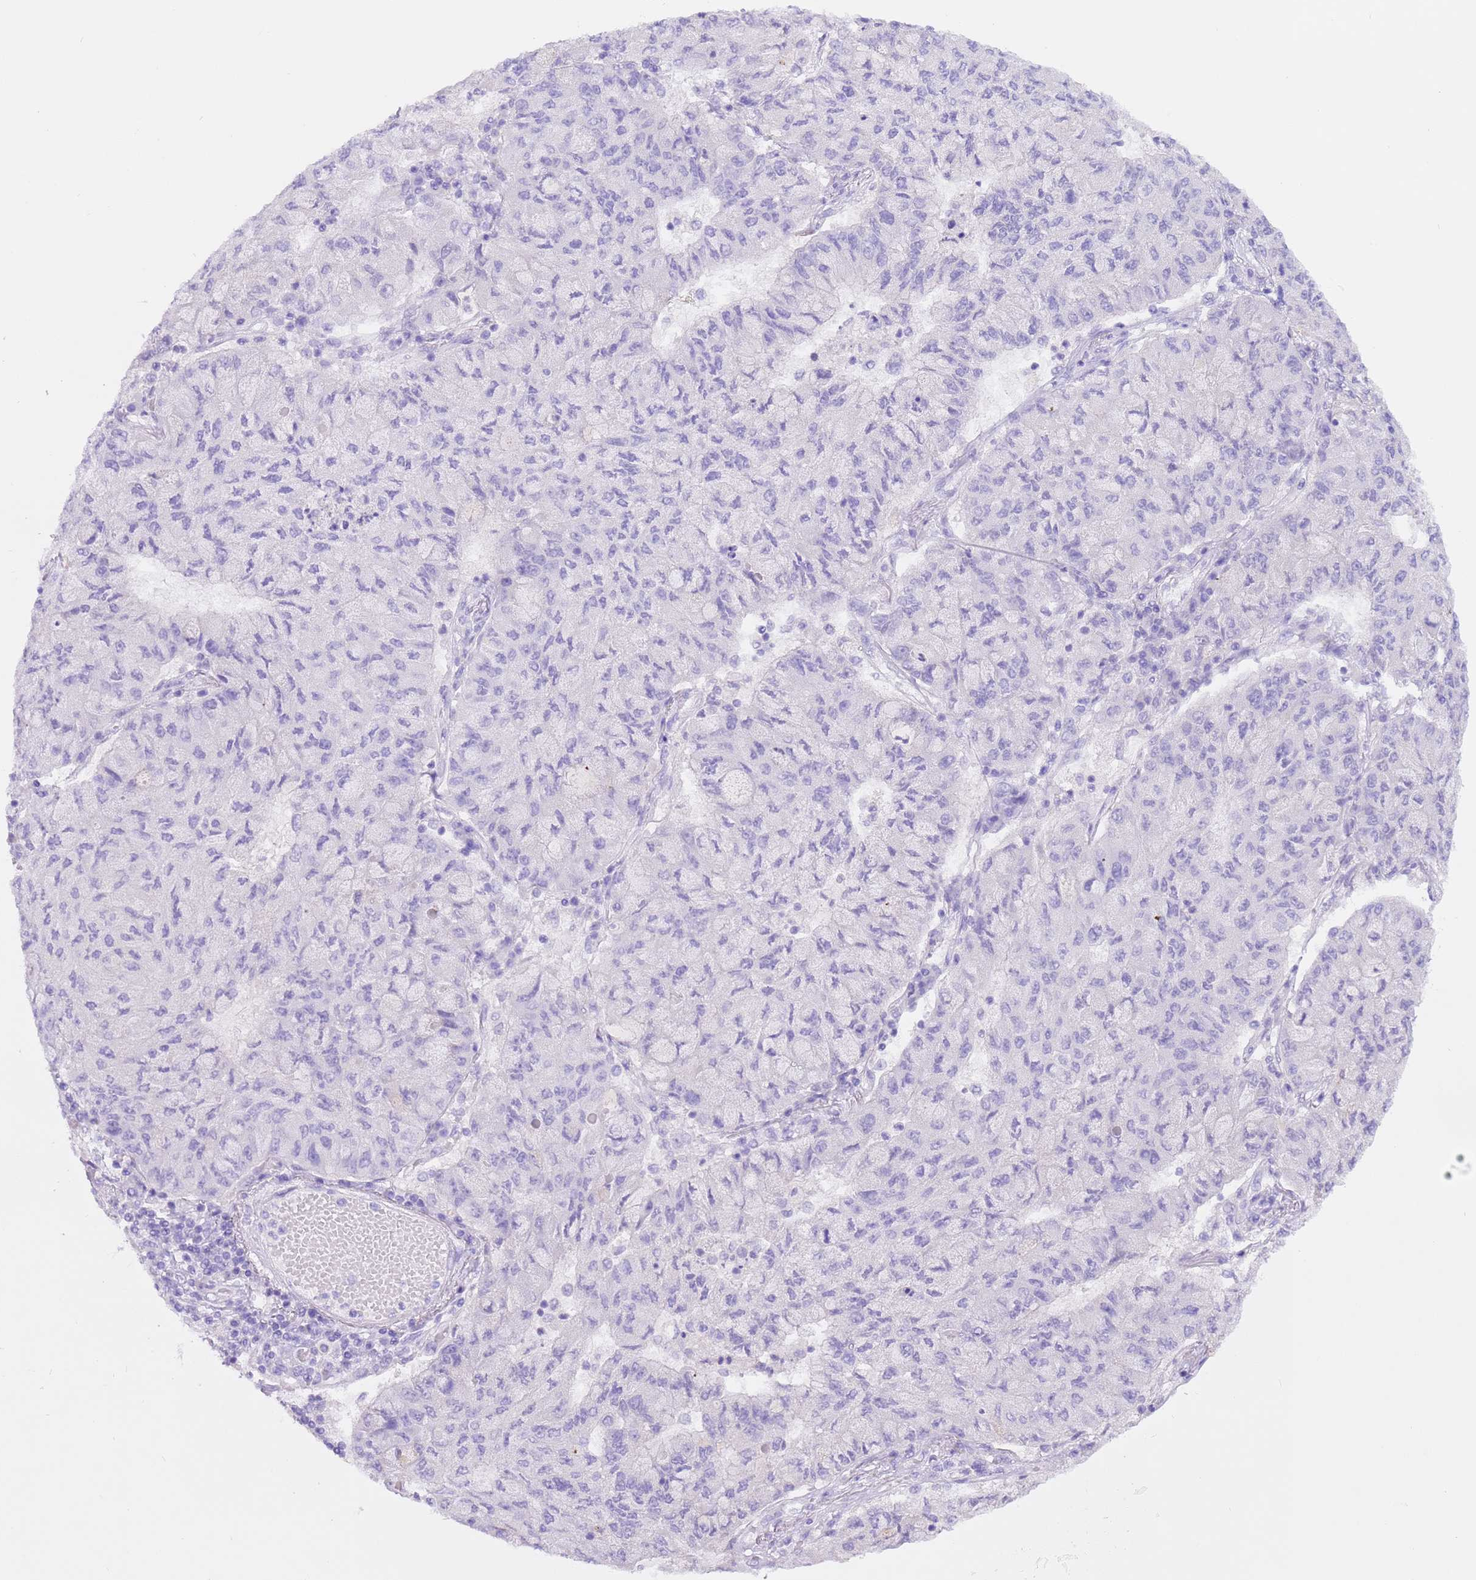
{"staining": {"intensity": "negative", "quantity": "none", "location": "none"}, "tissue": "lung cancer", "cell_type": "Tumor cells", "image_type": "cancer", "snomed": [{"axis": "morphology", "description": "Squamous cell carcinoma, NOS"}, {"axis": "topography", "description": "Lung"}], "caption": "Protein analysis of lung squamous cell carcinoma shows no significant staining in tumor cells. Brightfield microscopy of immunohistochemistry stained with DAB (3,3'-diaminobenzidine) (brown) and hematoxylin (blue), captured at high magnification.", "gene": "CPB1", "patient": {"sex": "male", "age": 74}}